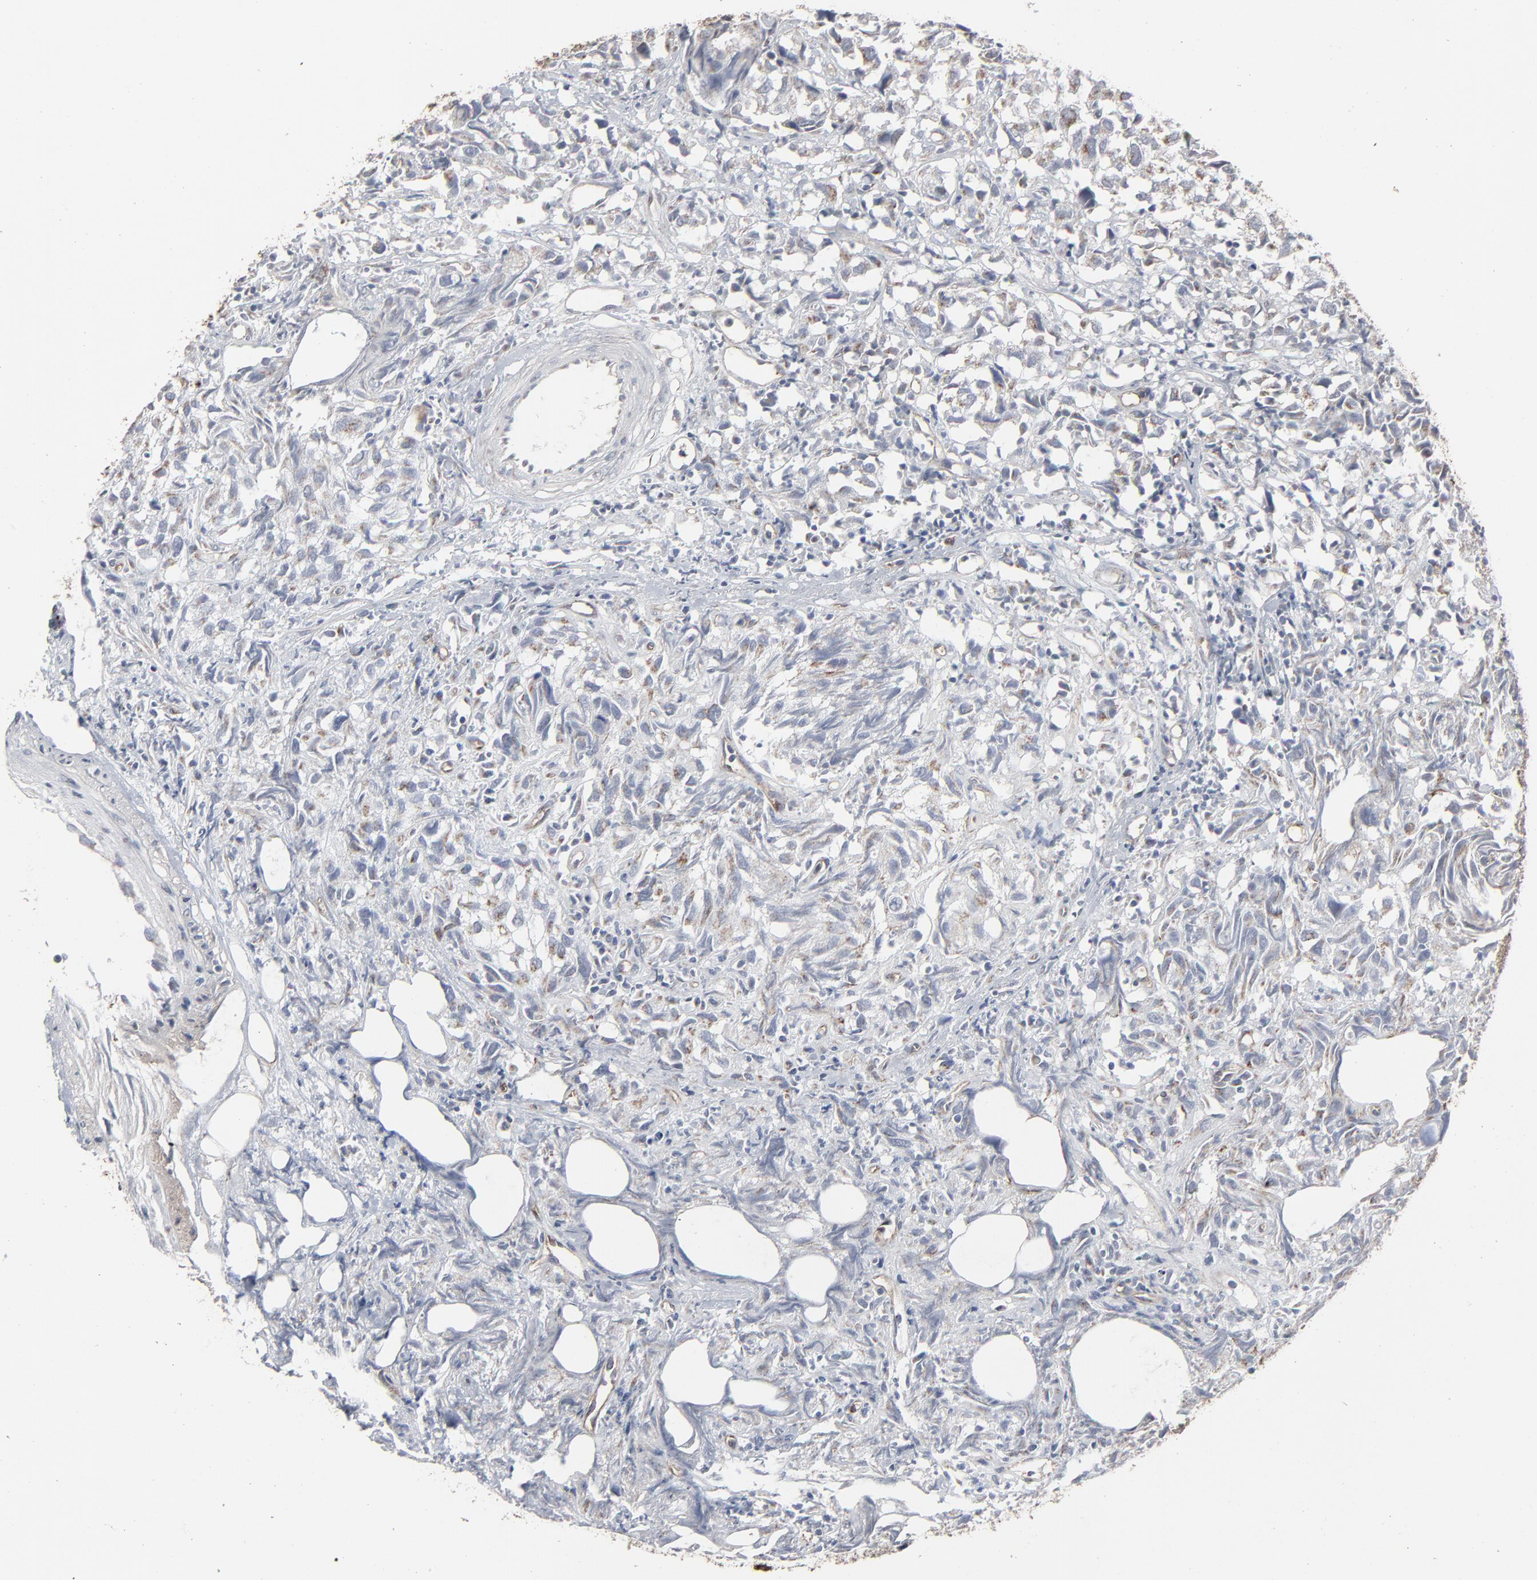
{"staining": {"intensity": "weak", "quantity": "25%-75%", "location": "cytoplasmic/membranous"}, "tissue": "urothelial cancer", "cell_type": "Tumor cells", "image_type": "cancer", "snomed": [{"axis": "morphology", "description": "Urothelial carcinoma, High grade"}, {"axis": "topography", "description": "Urinary bladder"}], "caption": "IHC histopathology image of urothelial carcinoma (high-grade) stained for a protein (brown), which reveals low levels of weak cytoplasmic/membranous expression in about 25%-75% of tumor cells.", "gene": "JAM3", "patient": {"sex": "female", "age": 75}}